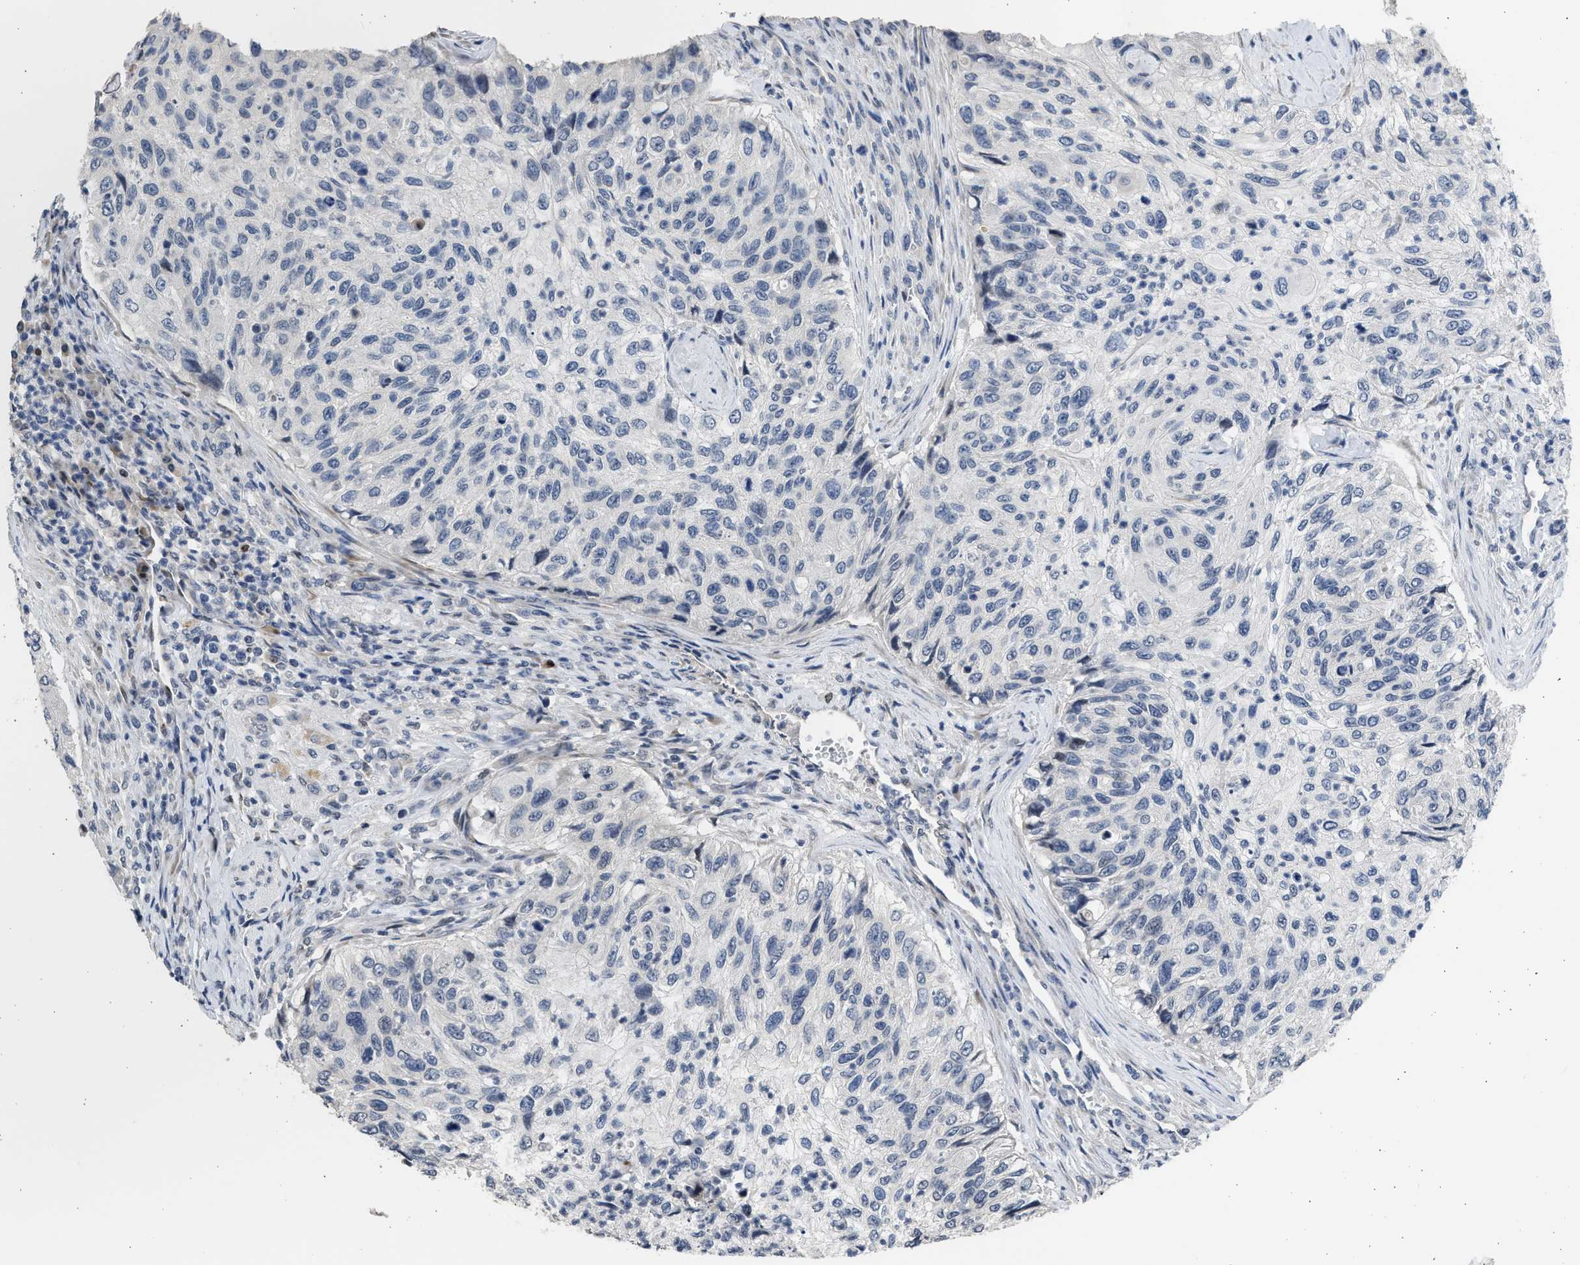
{"staining": {"intensity": "negative", "quantity": "none", "location": "none"}, "tissue": "urothelial cancer", "cell_type": "Tumor cells", "image_type": "cancer", "snomed": [{"axis": "morphology", "description": "Urothelial carcinoma, High grade"}, {"axis": "topography", "description": "Urinary bladder"}], "caption": "The image displays no staining of tumor cells in urothelial cancer. The staining was performed using DAB to visualize the protein expression in brown, while the nuclei were stained in blue with hematoxylin (Magnification: 20x).", "gene": "HMGN3", "patient": {"sex": "female", "age": 60}}